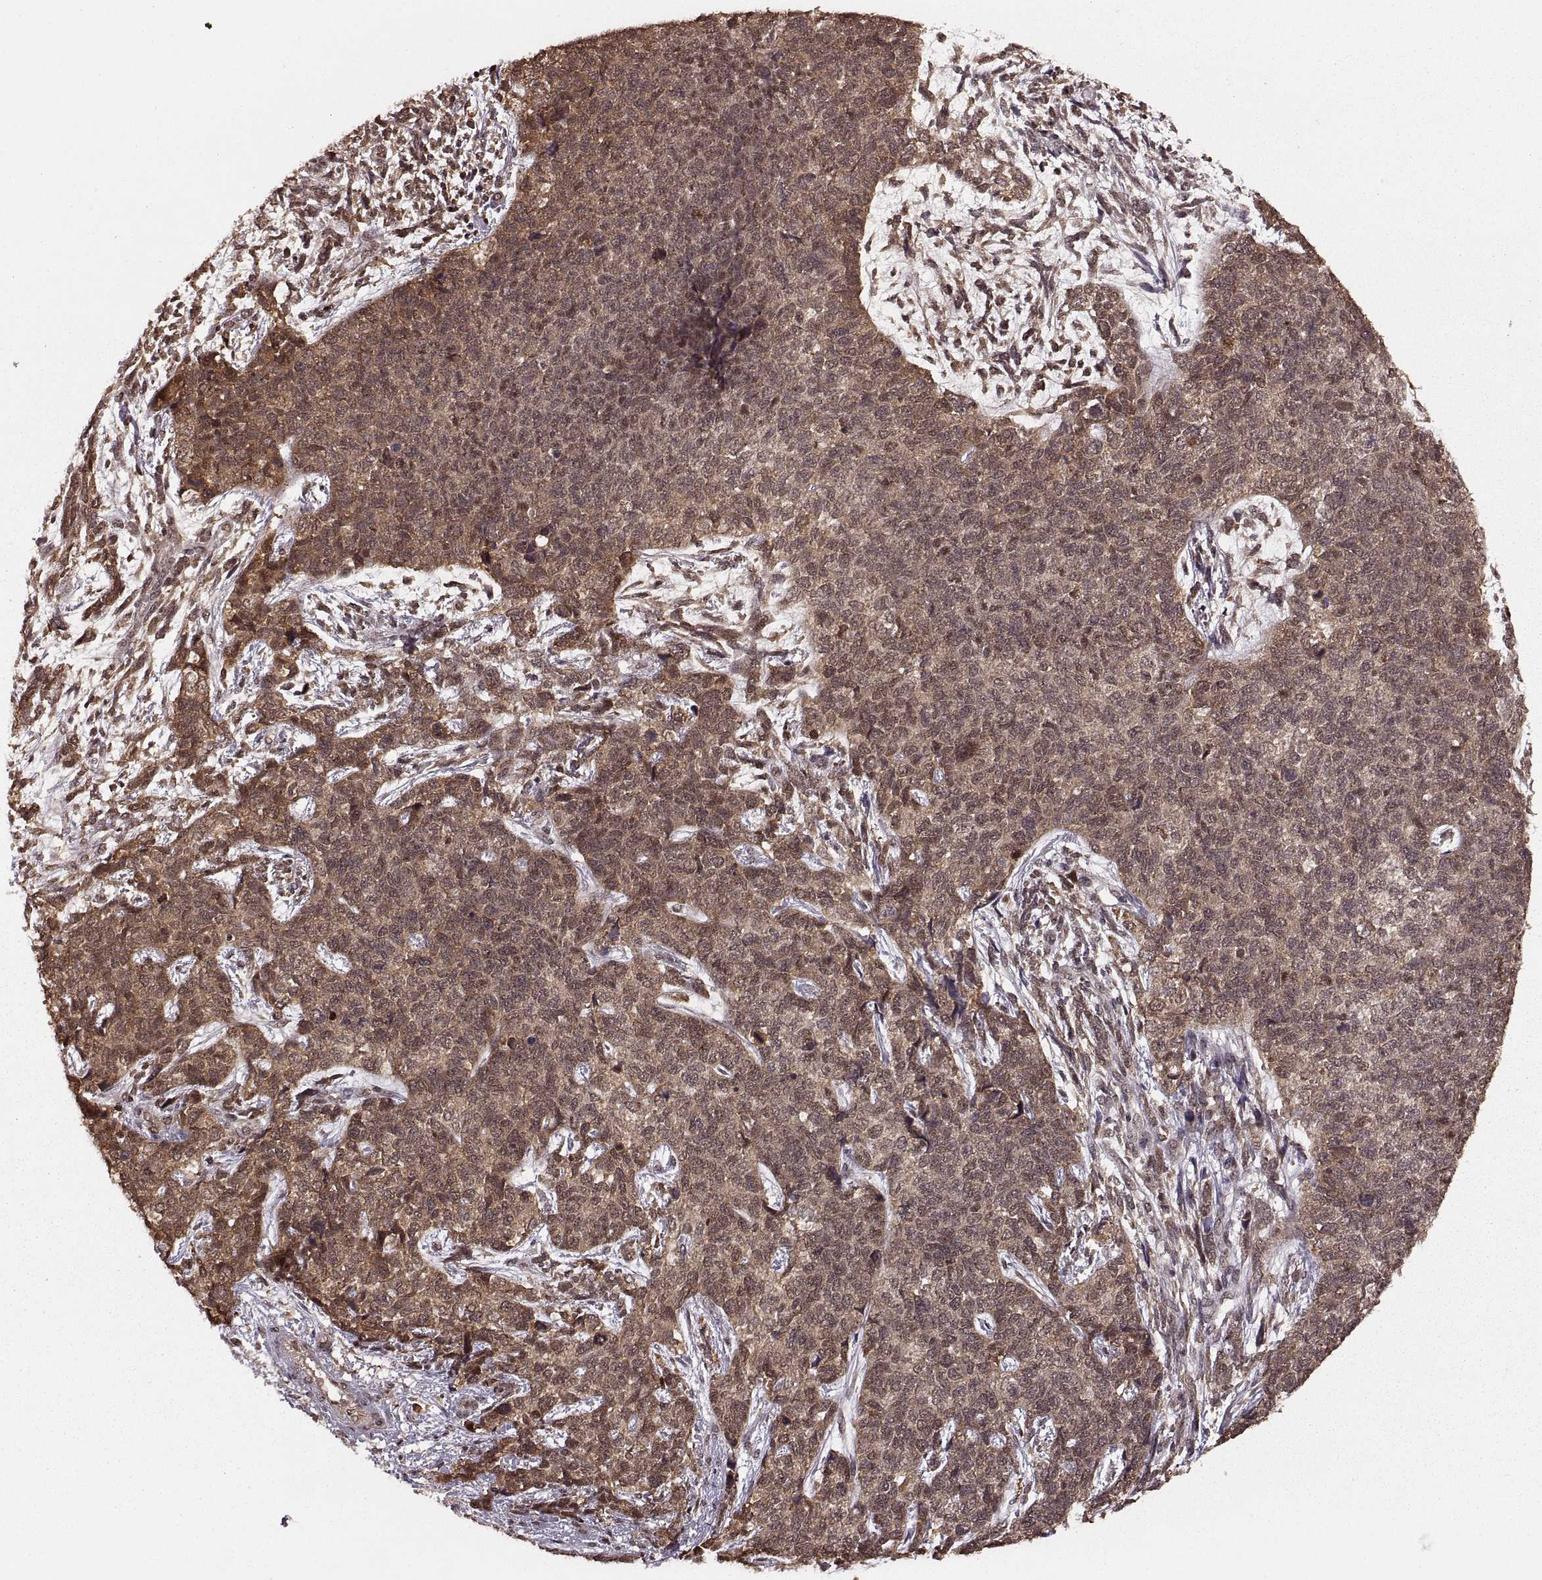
{"staining": {"intensity": "moderate", "quantity": "25%-75%", "location": "cytoplasmic/membranous"}, "tissue": "cervical cancer", "cell_type": "Tumor cells", "image_type": "cancer", "snomed": [{"axis": "morphology", "description": "Squamous cell carcinoma, NOS"}, {"axis": "topography", "description": "Cervix"}], "caption": "Cervical cancer was stained to show a protein in brown. There is medium levels of moderate cytoplasmic/membranous positivity in approximately 25%-75% of tumor cells.", "gene": "RFT1", "patient": {"sex": "female", "age": 63}}